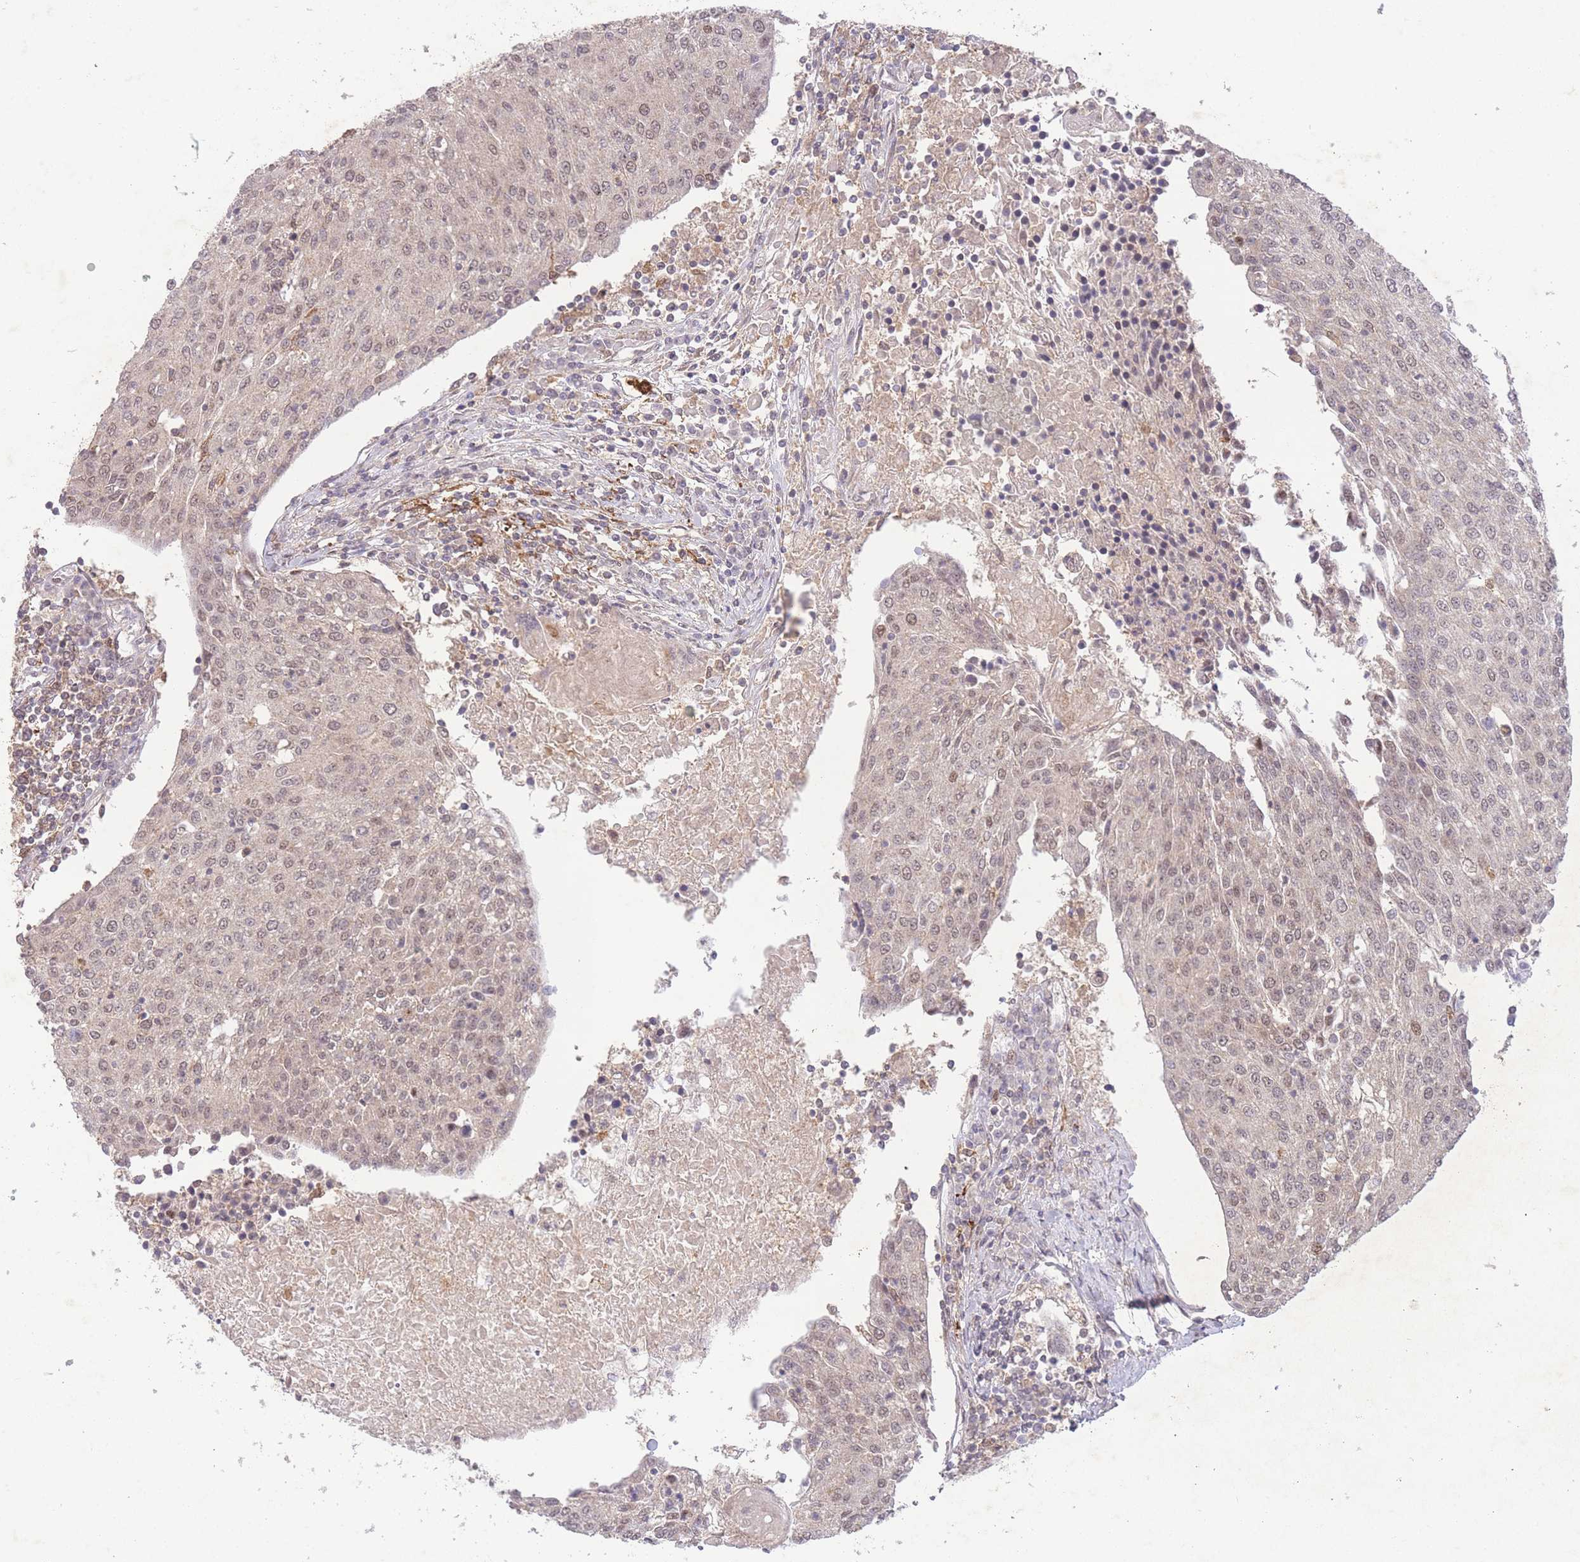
{"staining": {"intensity": "weak", "quantity": ">75%", "location": "nuclear"}, "tissue": "urothelial cancer", "cell_type": "Tumor cells", "image_type": "cancer", "snomed": [{"axis": "morphology", "description": "Urothelial carcinoma, High grade"}, {"axis": "topography", "description": "Urinary bladder"}], "caption": "Immunohistochemistry (IHC) histopathology image of neoplastic tissue: urothelial carcinoma (high-grade) stained using immunohistochemistry exhibits low levels of weak protein expression localized specifically in the nuclear of tumor cells, appearing as a nuclear brown color.", "gene": "RNF144B", "patient": {"sex": "female", "age": 85}}